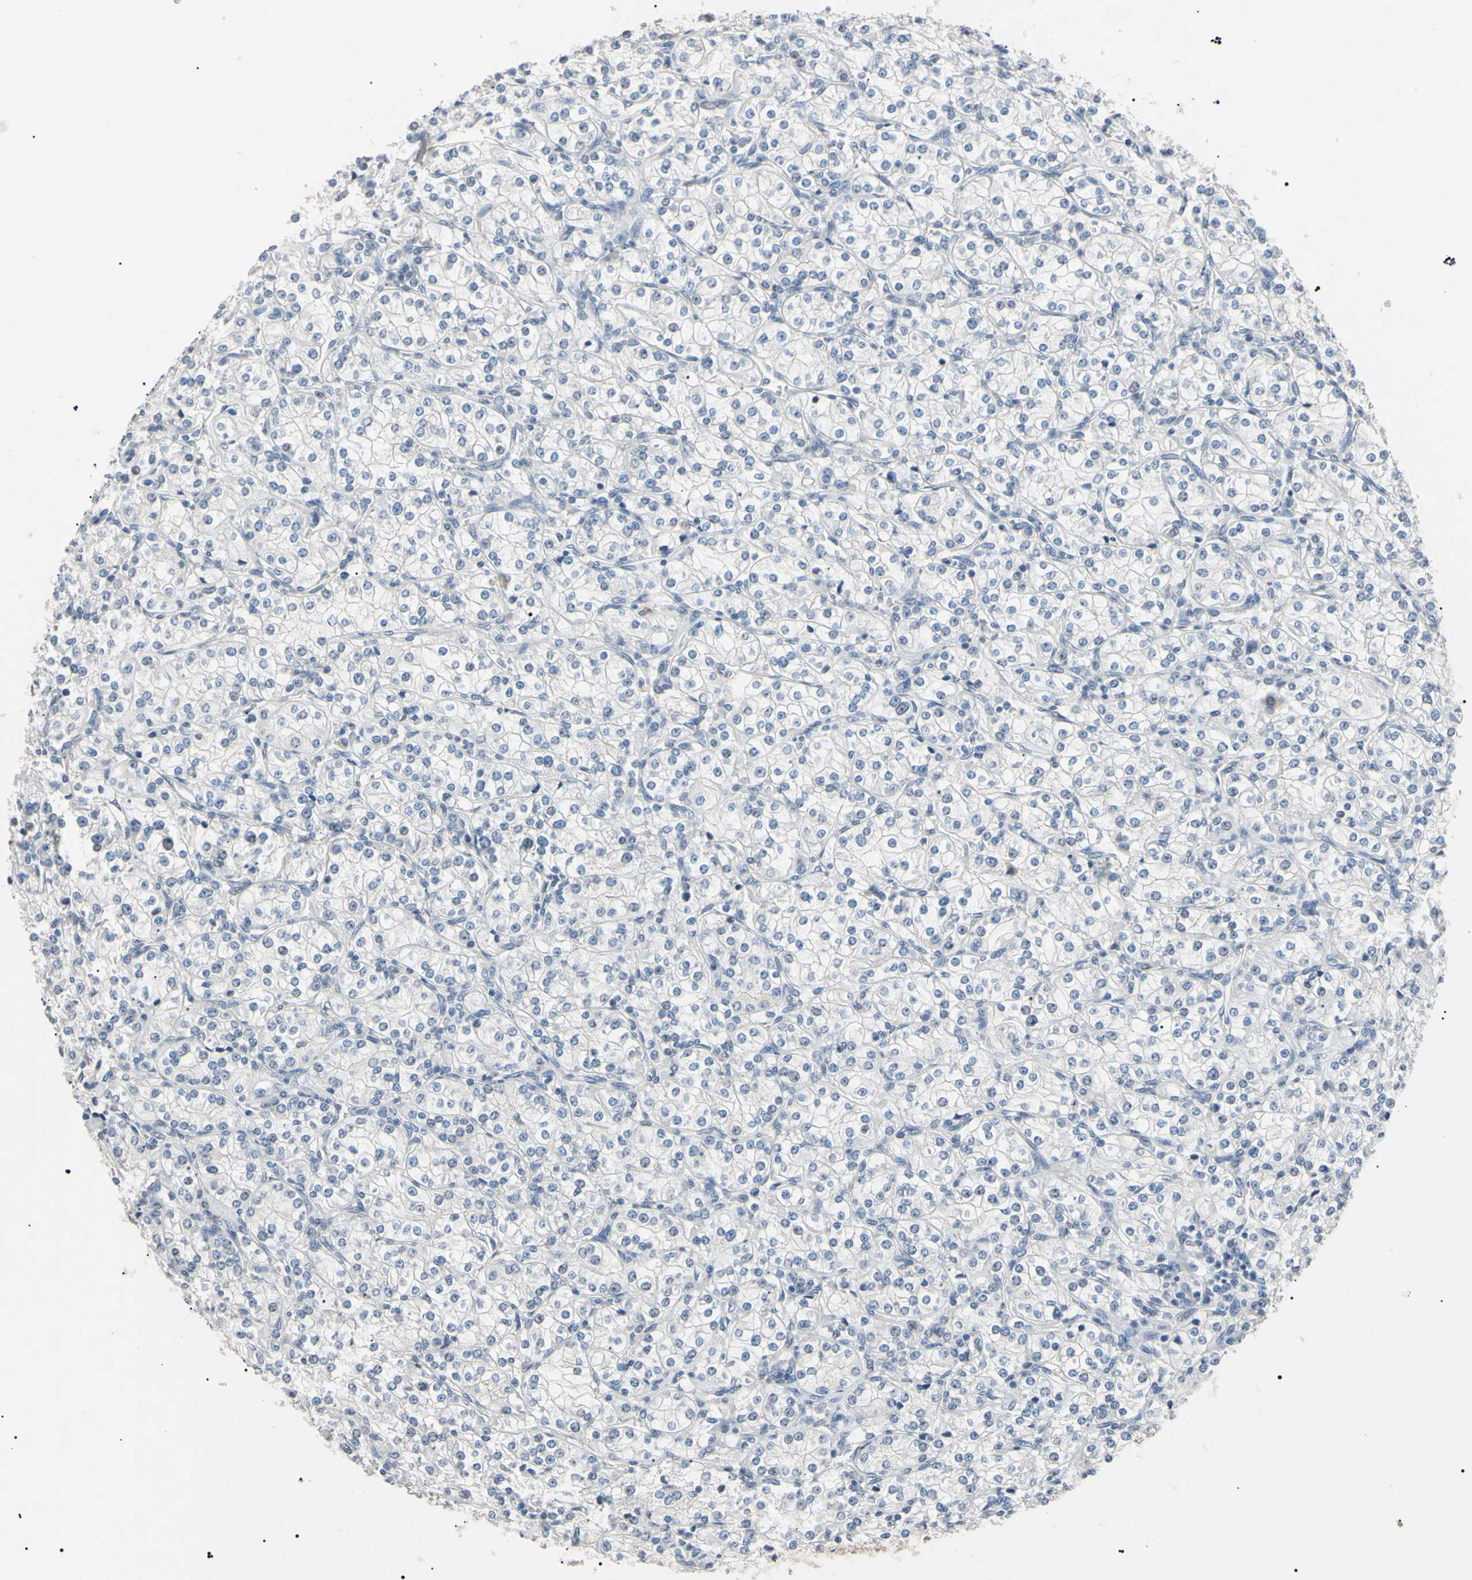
{"staining": {"intensity": "negative", "quantity": "none", "location": "none"}, "tissue": "renal cancer", "cell_type": "Tumor cells", "image_type": "cancer", "snomed": [{"axis": "morphology", "description": "Adenocarcinoma, NOS"}, {"axis": "topography", "description": "Kidney"}], "caption": "This is an IHC histopathology image of renal cancer. There is no staining in tumor cells.", "gene": "CGB3", "patient": {"sex": "male", "age": 77}}